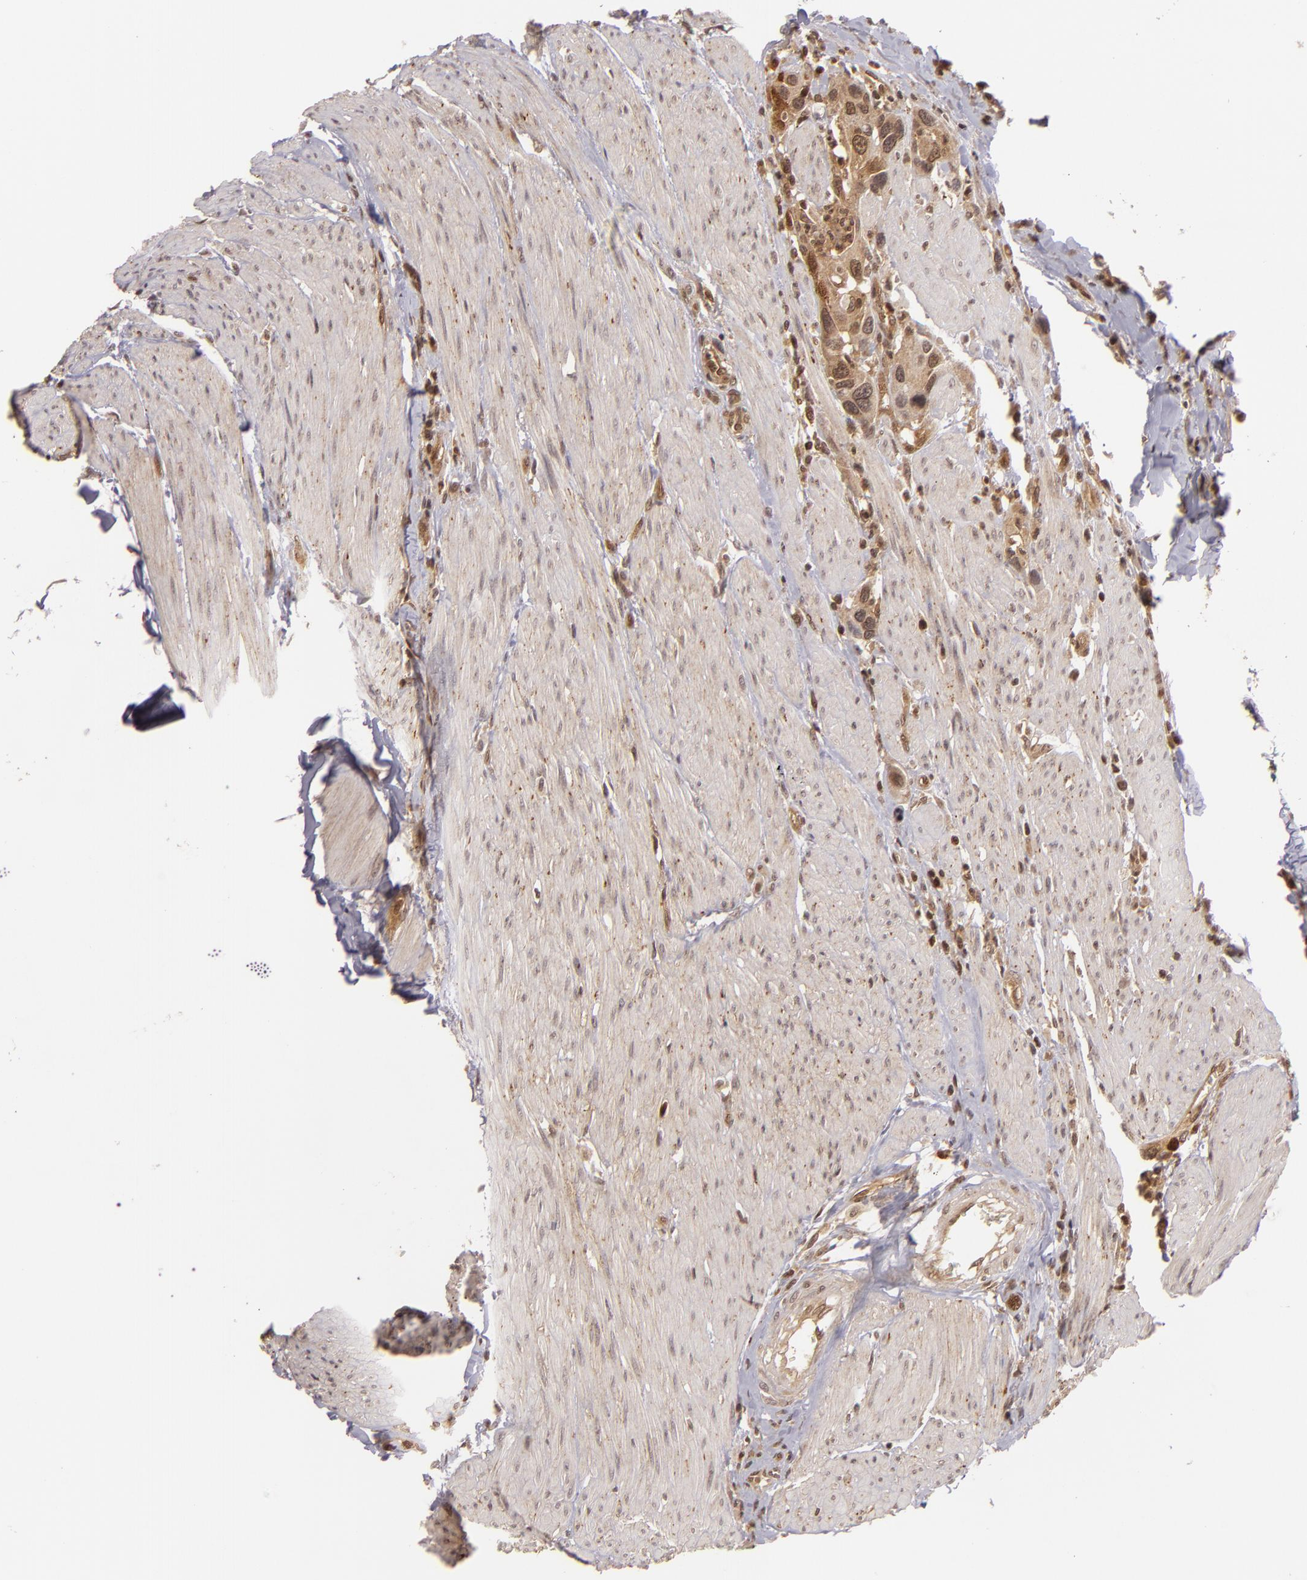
{"staining": {"intensity": "moderate", "quantity": ">75%", "location": "cytoplasmic/membranous,nuclear"}, "tissue": "urothelial cancer", "cell_type": "Tumor cells", "image_type": "cancer", "snomed": [{"axis": "morphology", "description": "Urothelial carcinoma, High grade"}, {"axis": "topography", "description": "Urinary bladder"}], "caption": "DAB (3,3'-diaminobenzidine) immunohistochemical staining of urothelial cancer shows moderate cytoplasmic/membranous and nuclear protein staining in about >75% of tumor cells. The protein of interest is shown in brown color, while the nuclei are stained blue.", "gene": "ZBTB33", "patient": {"sex": "male", "age": 66}}